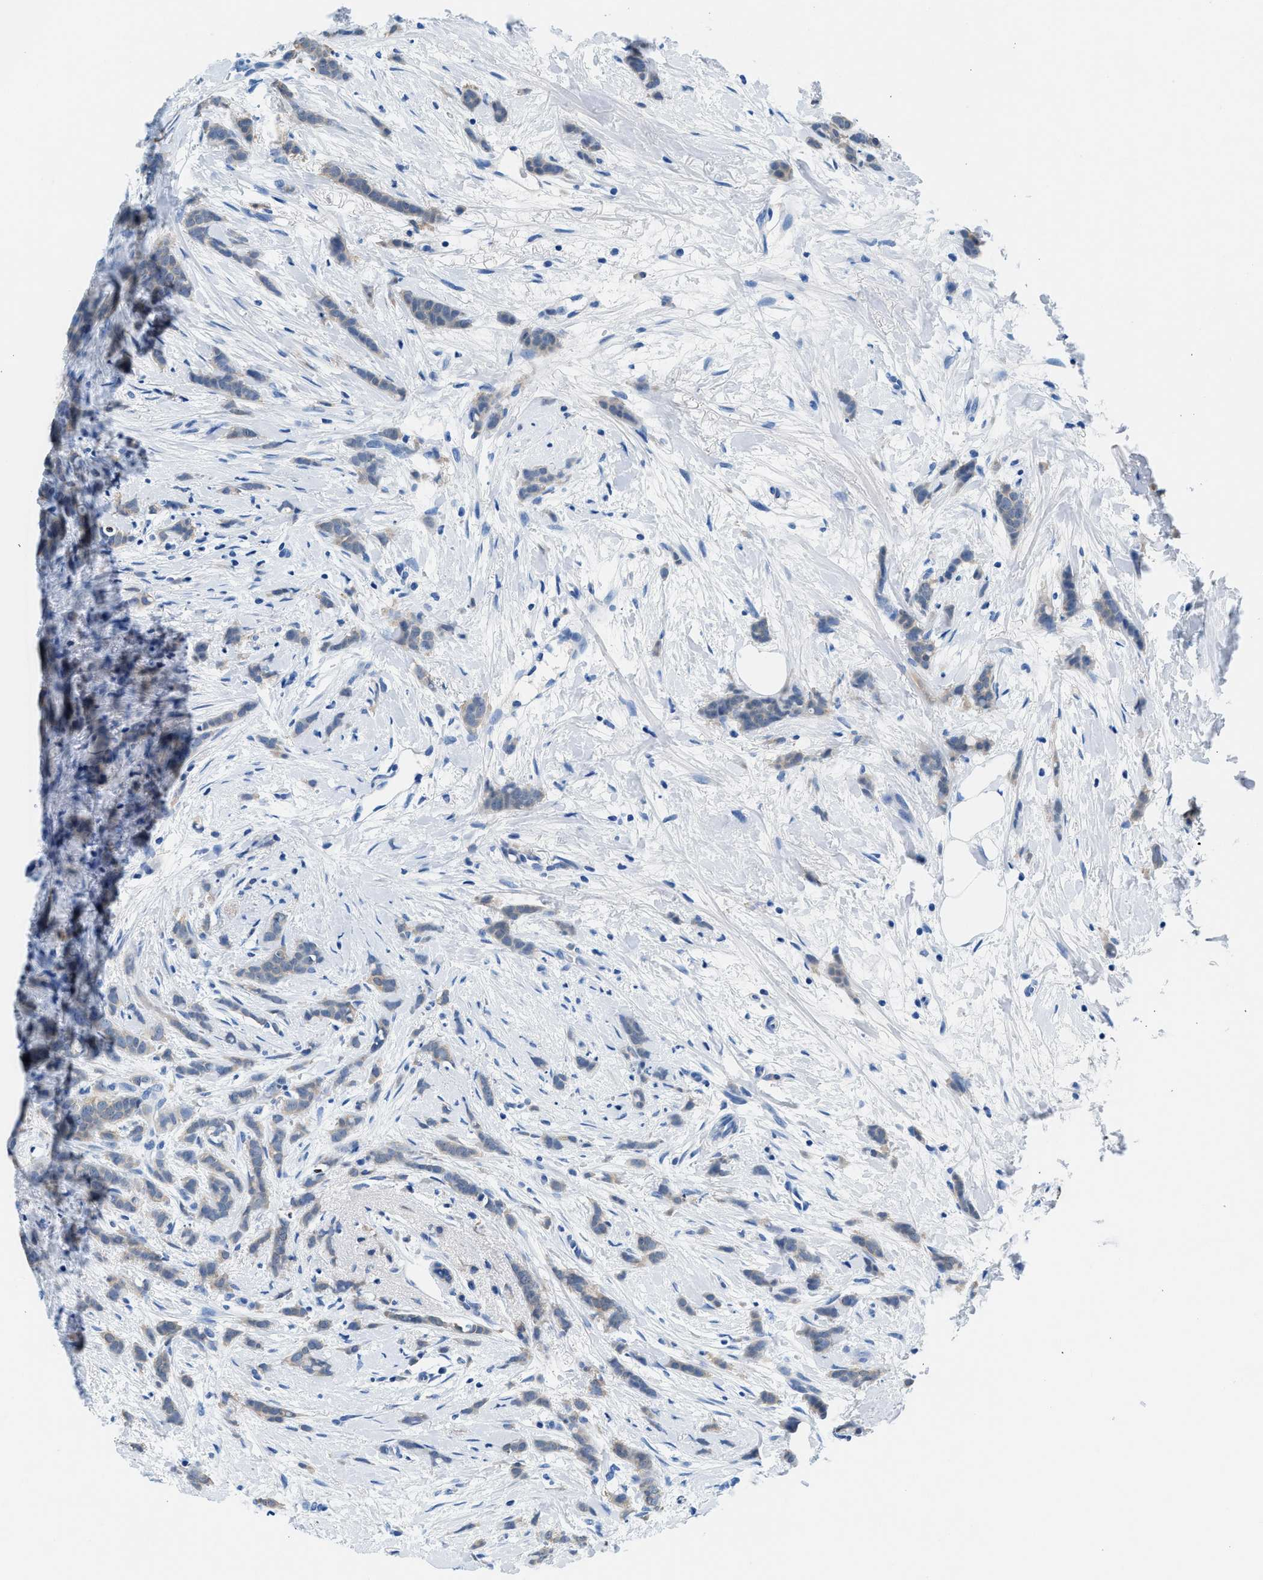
{"staining": {"intensity": "weak", "quantity": "<25%", "location": "cytoplasmic/membranous"}, "tissue": "breast cancer", "cell_type": "Tumor cells", "image_type": "cancer", "snomed": [{"axis": "morphology", "description": "Lobular carcinoma, in situ"}, {"axis": "morphology", "description": "Lobular carcinoma"}, {"axis": "topography", "description": "Breast"}], "caption": "An IHC image of breast lobular carcinoma is shown. There is no staining in tumor cells of breast lobular carcinoma.", "gene": "FADS6", "patient": {"sex": "female", "age": 41}}